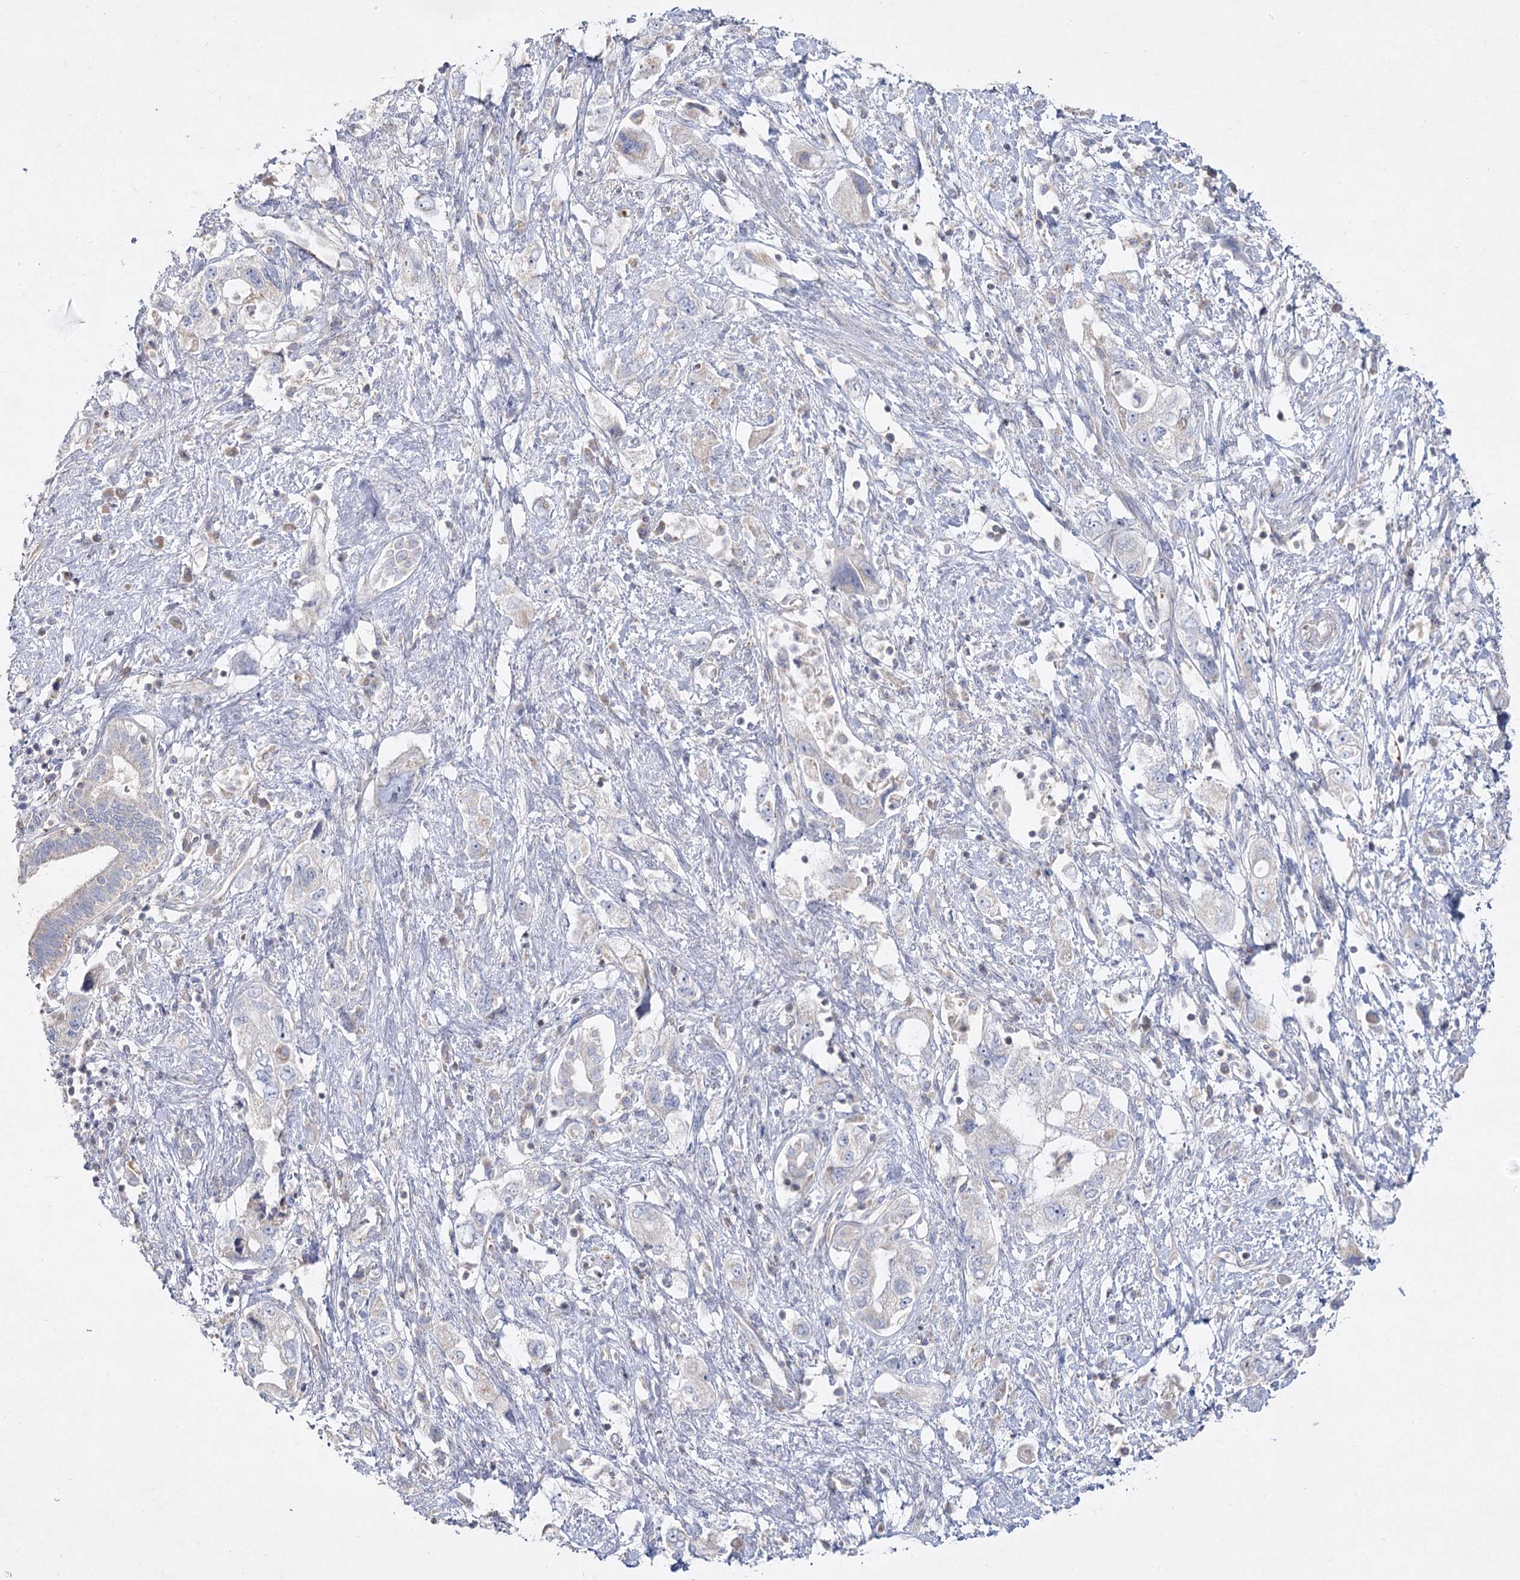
{"staining": {"intensity": "negative", "quantity": "none", "location": "none"}, "tissue": "pancreatic cancer", "cell_type": "Tumor cells", "image_type": "cancer", "snomed": [{"axis": "morphology", "description": "Adenocarcinoma, NOS"}, {"axis": "topography", "description": "Pancreas"}], "caption": "Human pancreatic cancer stained for a protein using immunohistochemistry reveals no staining in tumor cells.", "gene": "TMEM187", "patient": {"sex": "female", "age": 73}}